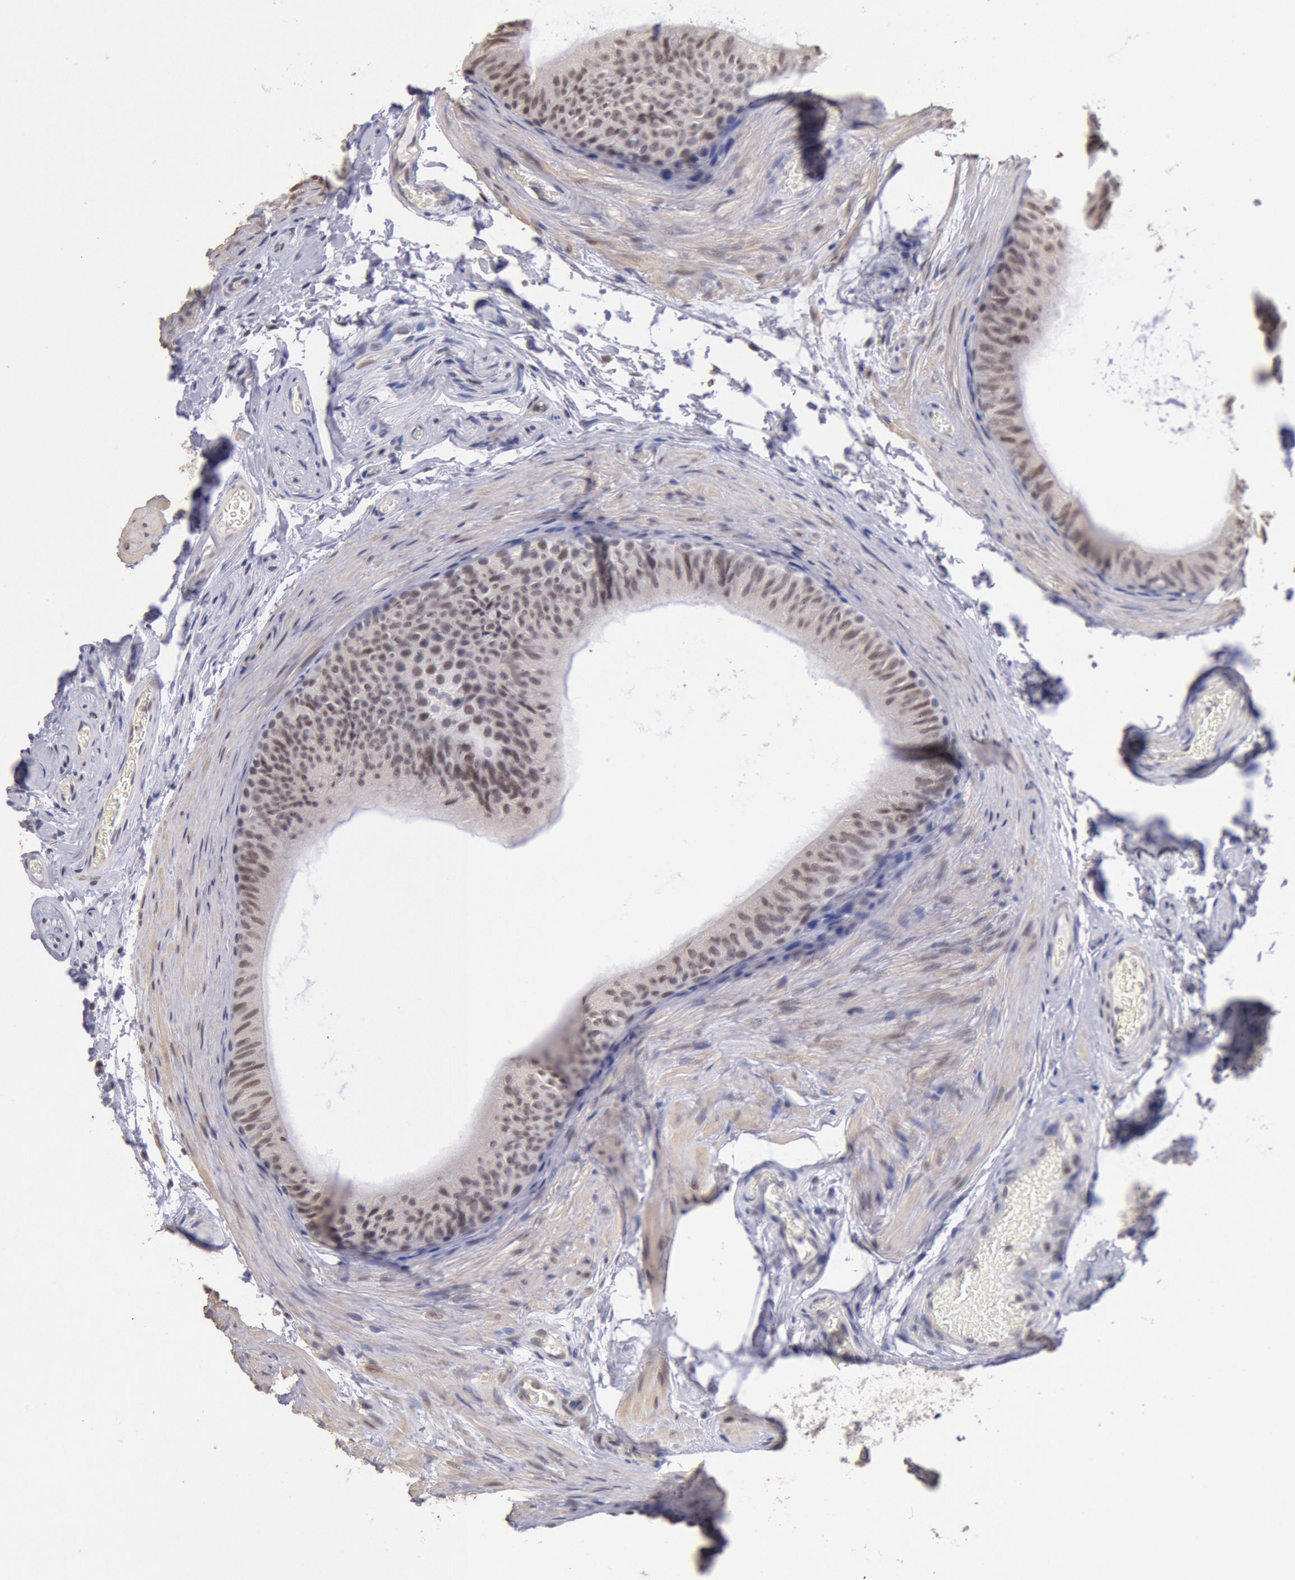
{"staining": {"intensity": "weak", "quantity": "25%-75%", "location": "nuclear"}, "tissue": "epididymis", "cell_type": "Glandular cells", "image_type": "normal", "snomed": [{"axis": "morphology", "description": "Normal tissue, NOS"}, {"axis": "topography", "description": "Testis"}, {"axis": "topography", "description": "Epididymis"}], "caption": "Human epididymis stained with a brown dye reveals weak nuclear positive positivity in approximately 25%-75% of glandular cells.", "gene": "MYH6", "patient": {"sex": "male", "age": 36}}